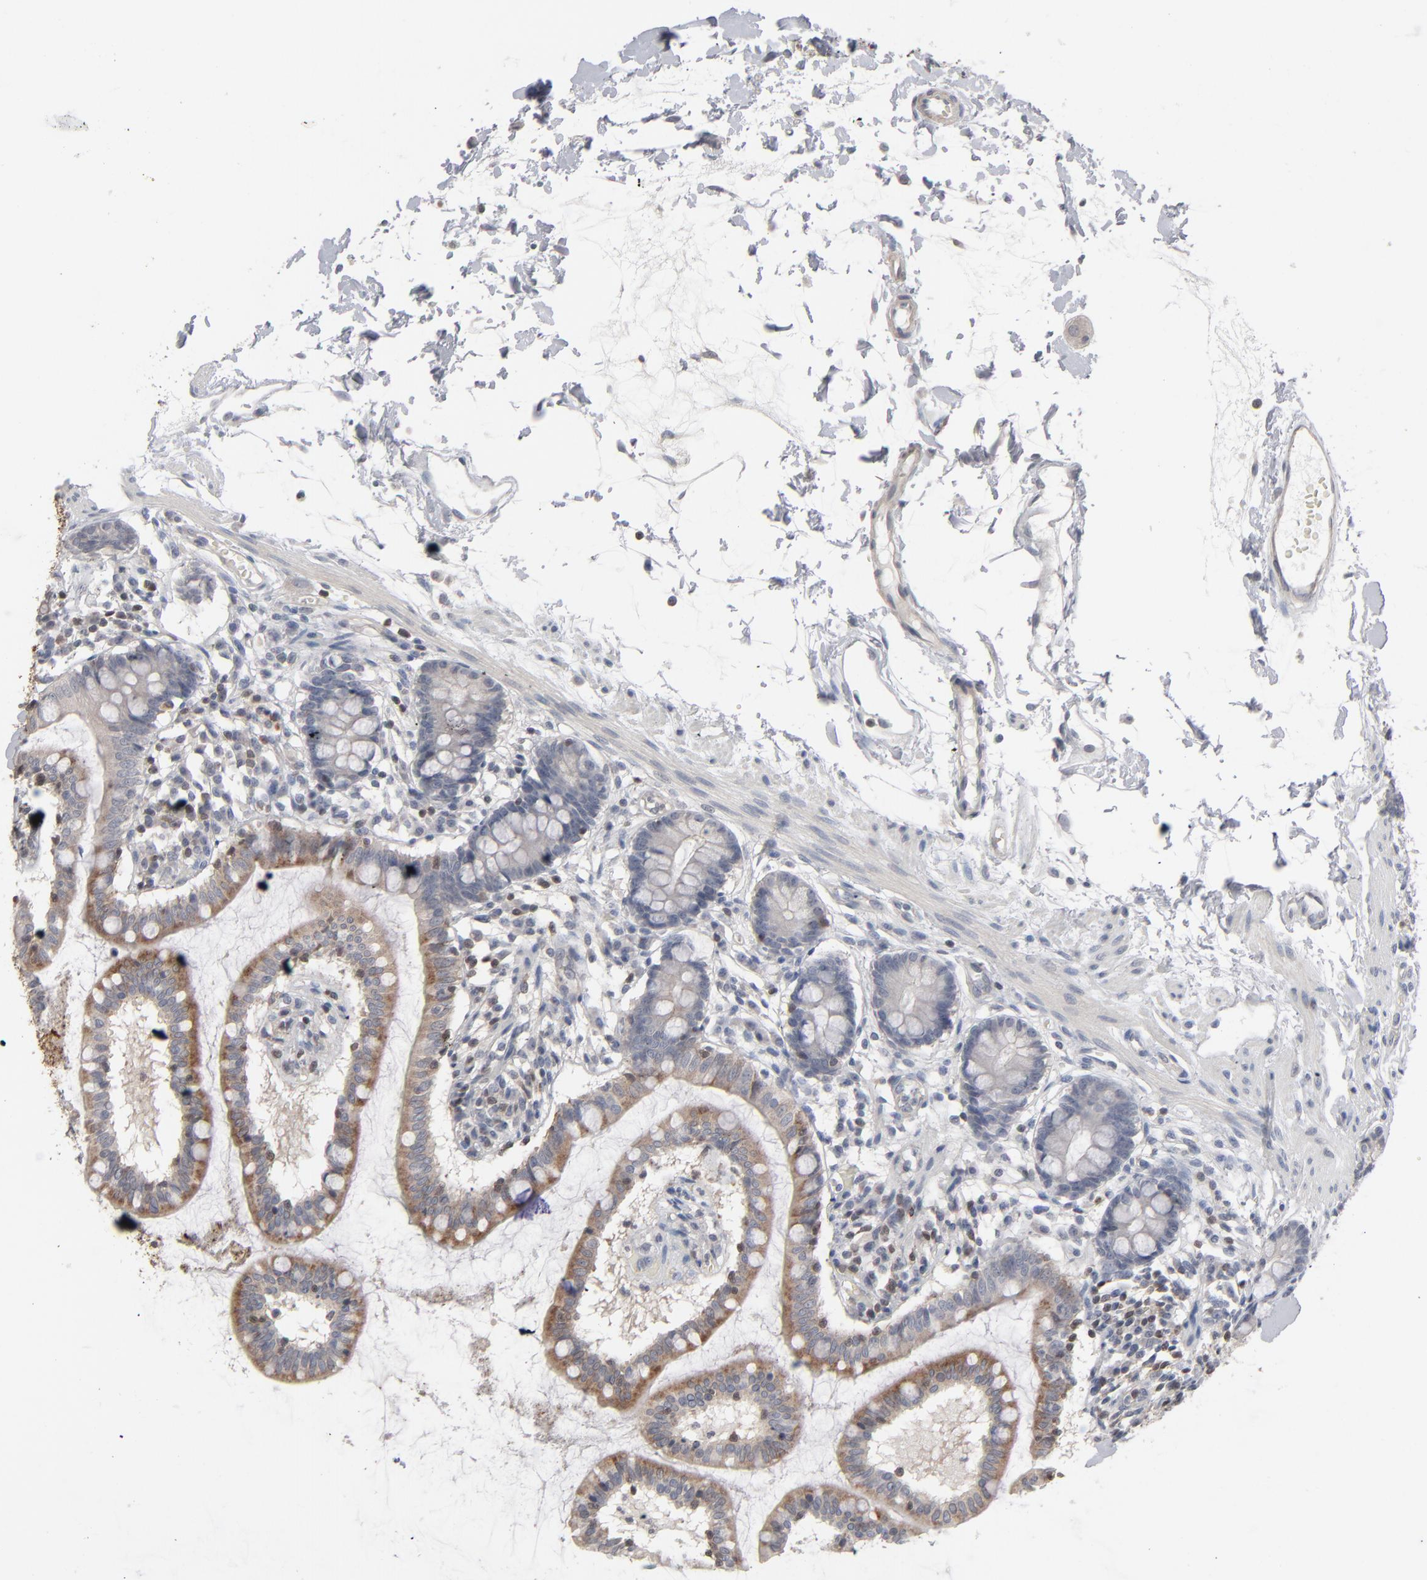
{"staining": {"intensity": "strong", "quantity": "<25%", "location": "cytoplasmic/membranous"}, "tissue": "small intestine", "cell_type": "Glandular cells", "image_type": "normal", "snomed": [{"axis": "morphology", "description": "Normal tissue, NOS"}, {"axis": "topography", "description": "Small intestine"}], "caption": "Glandular cells reveal strong cytoplasmic/membranous expression in about <25% of cells in benign small intestine. The staining is performed using DAB brown chromogen to label protein expression. The nuclei are counter-stained blue using hematoxylin.", "gene": "STAT4", "patient": {"sex": "female", "age": 61}}